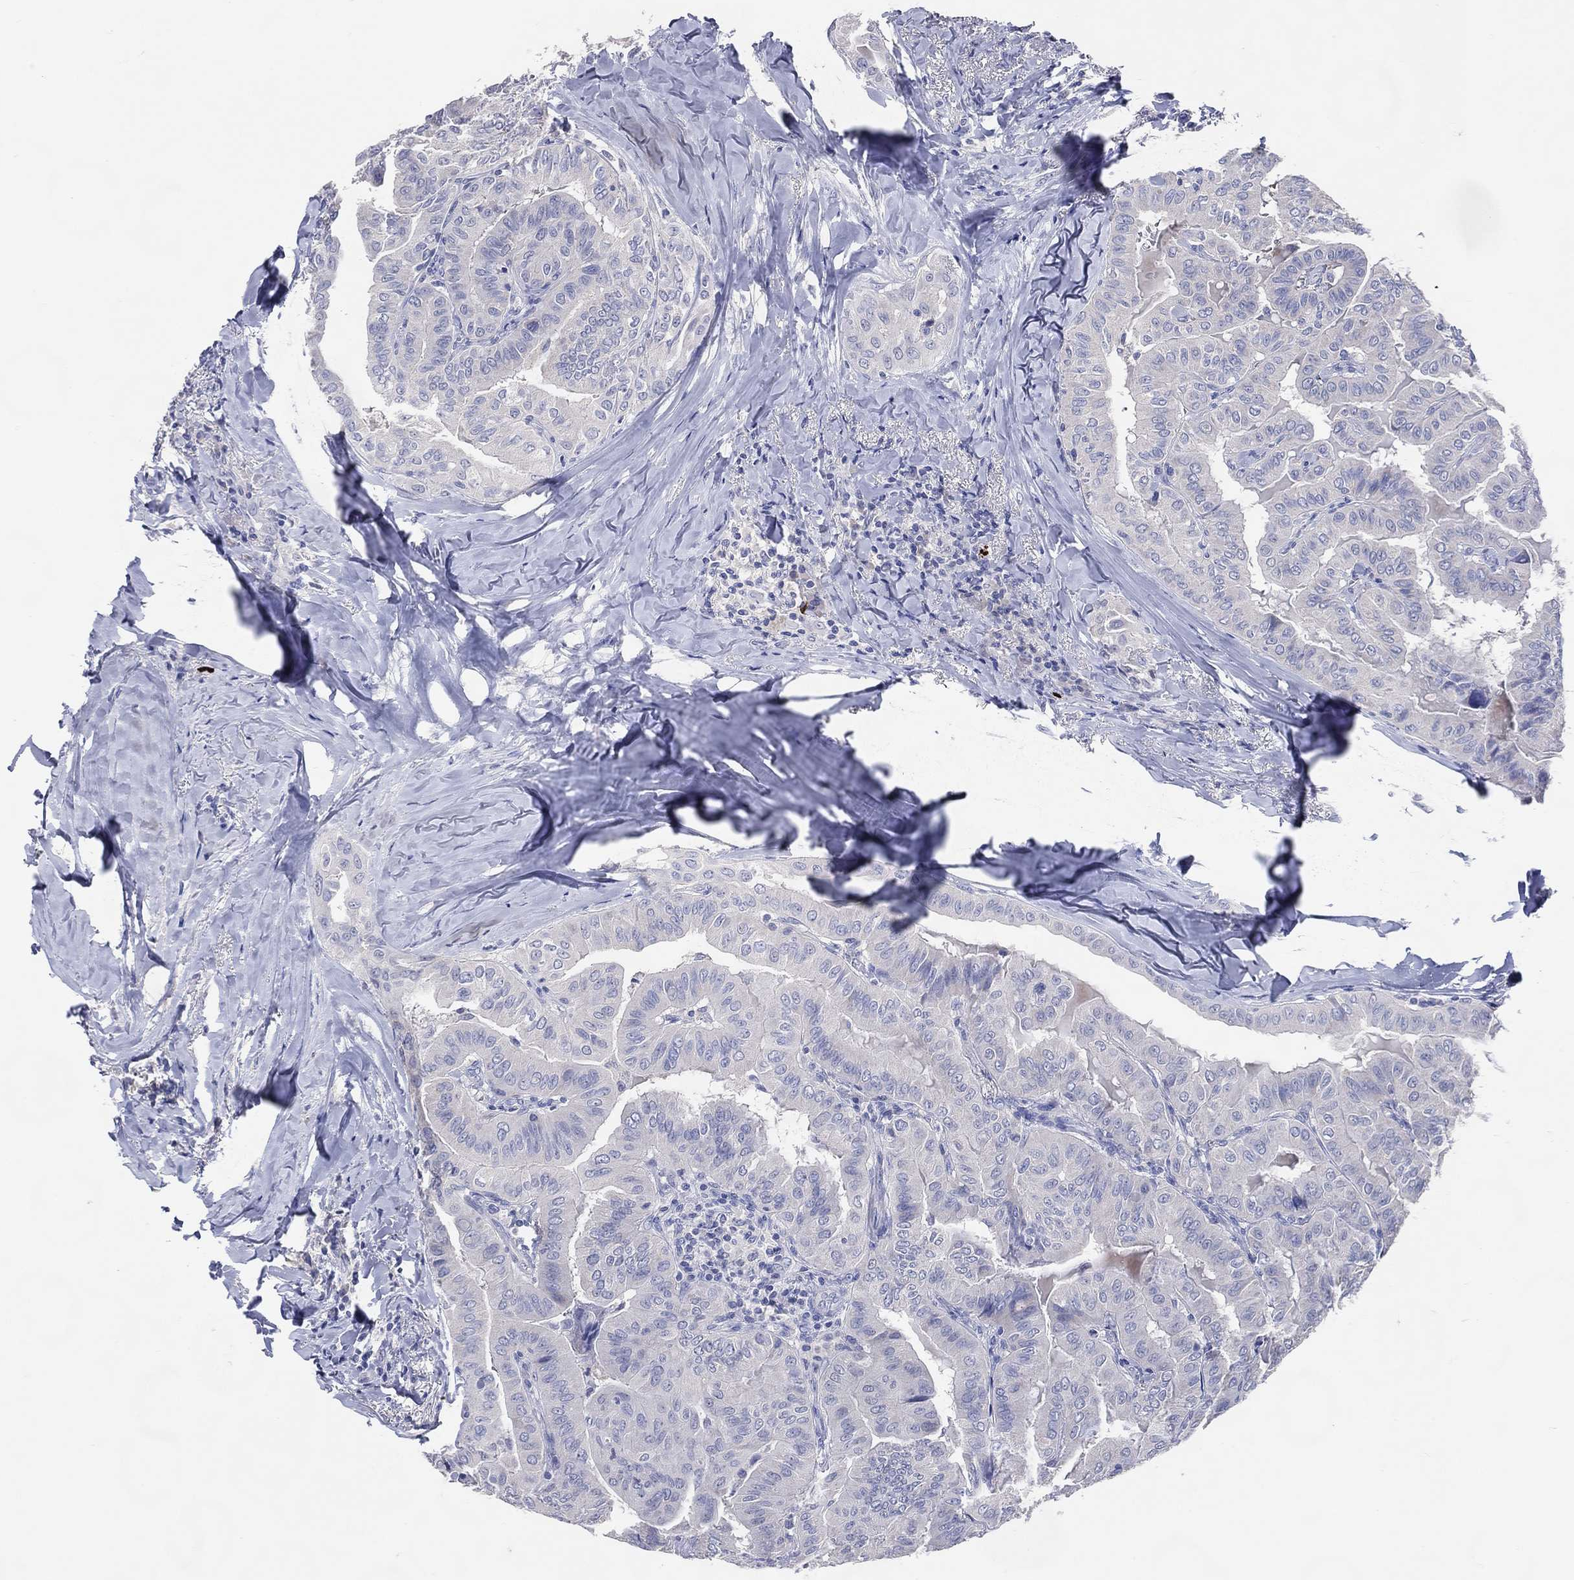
{"staining": {"intensity": "negative", "quantity": "none", "location": "none"}, "tissue": "thyroid cancer", "cell_type": "Tumor cells", "image_type": "cancer", "snomed": [{"axis": "morphology", "description": "Papillary adenocarcinoma, NOS"}, {"axis": "topography", "description": "Thyroid gland"}], "caption": "This is an immunohistochemistry image of thyroid cancer. There is no expression in tumor cells.", "gene": "DNAH6", "patient": {"sex": "female", "age": 68}}